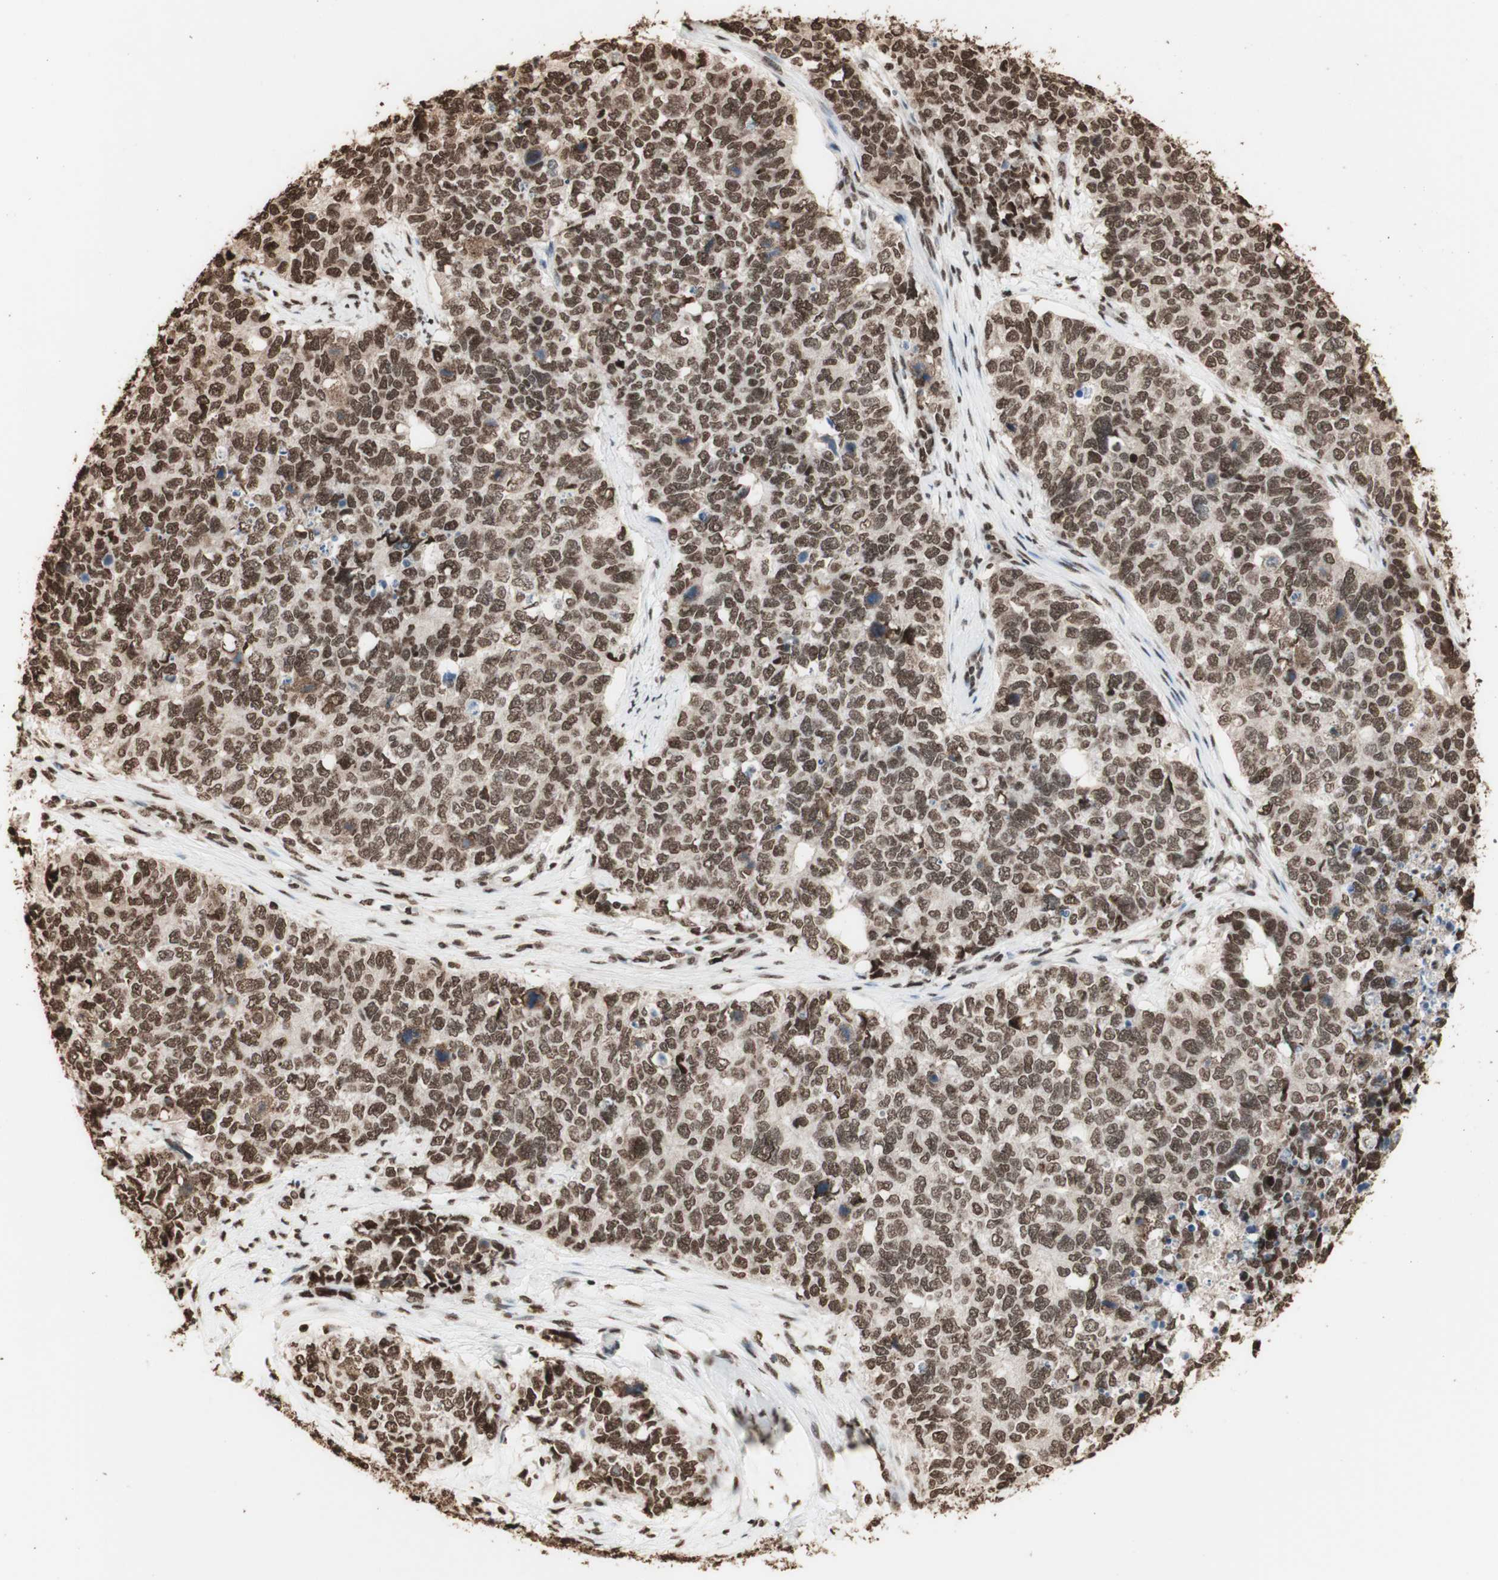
{"staining": {"intensity": "strong", "quantity": ">75%", "location": "nuclear"}, "tissue": "cervical cancer", "cell_type": "Tumor cells", "image_type": "cancer", "snomed": [{"axis": "morphology", "description": "Squamous cell carcinoma, NOS"}, {"axis": "topography", "description": "Cervix"}], "caption": "DAB (3,3'-diaminobenzidine) immunohistochemical staining of human cervical cancer (squamous cell carcinoma) demonstrates strong nuclear protein positivity in approximately >75% of tumor cells.", "gene": "HNRNPA2B1", "patient": {"sex": "female", "age": 63}}